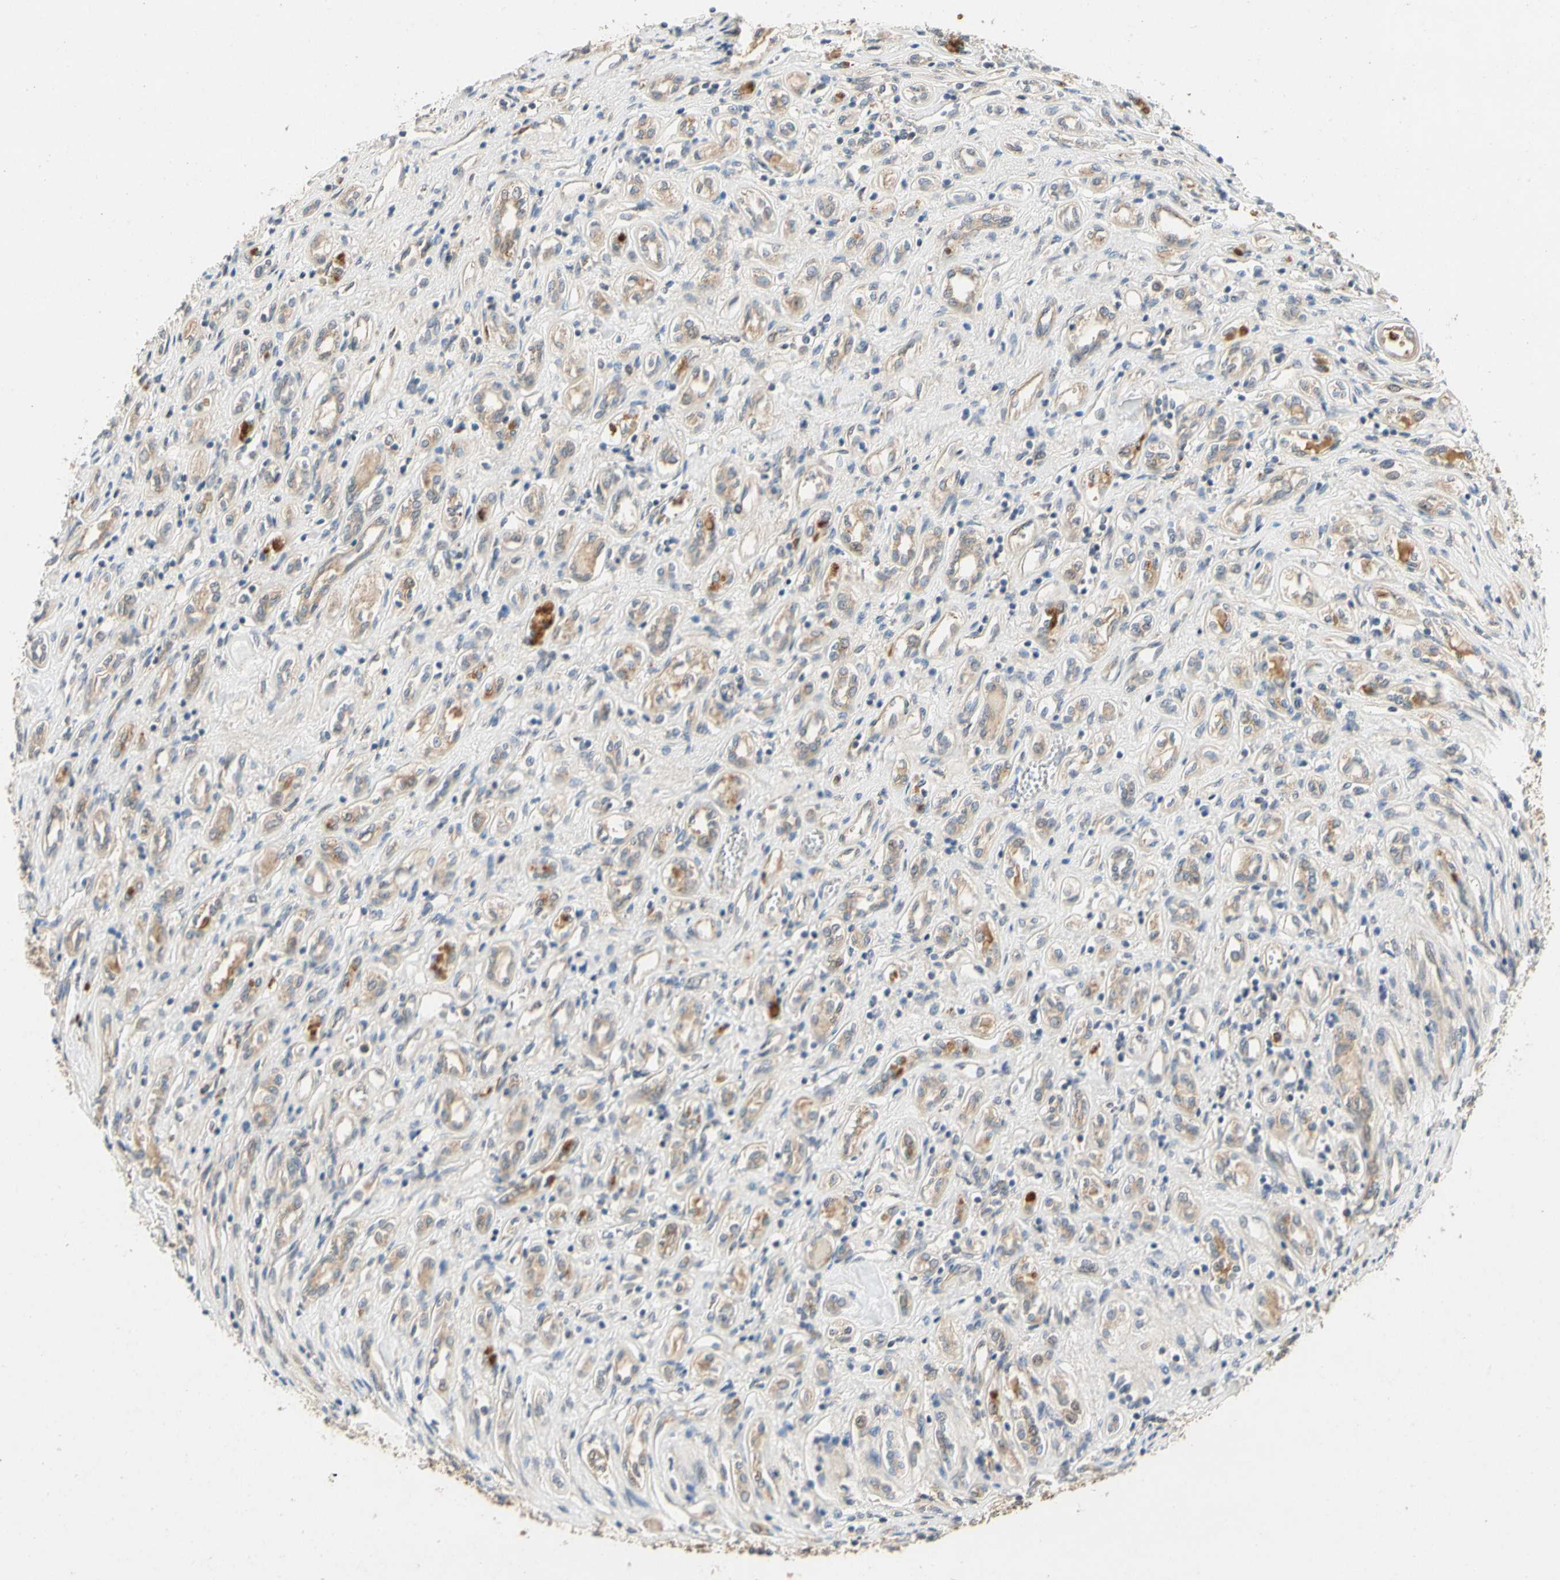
{"staining": {"intensity": "weak", "quantity": ">75%", "location": "cytoplasmic/membranous"}, "tissue": "renal cancer", "cell_type": "Tumor cells", "image_type": "cancer", "snomed": [{"axis": "morphology", "description": "Adenocarcinoma, NOS"}, {"axis": "topography", "description": "Kidney"}], "caption": "IHC (DAB) staining of human renal adenocarcinoma shows weak cytoplasmic/membranous protein staining in about >75% of tumor cells.", "gene": "TDRP", "patient": {"sex": "female", "age": 70}}